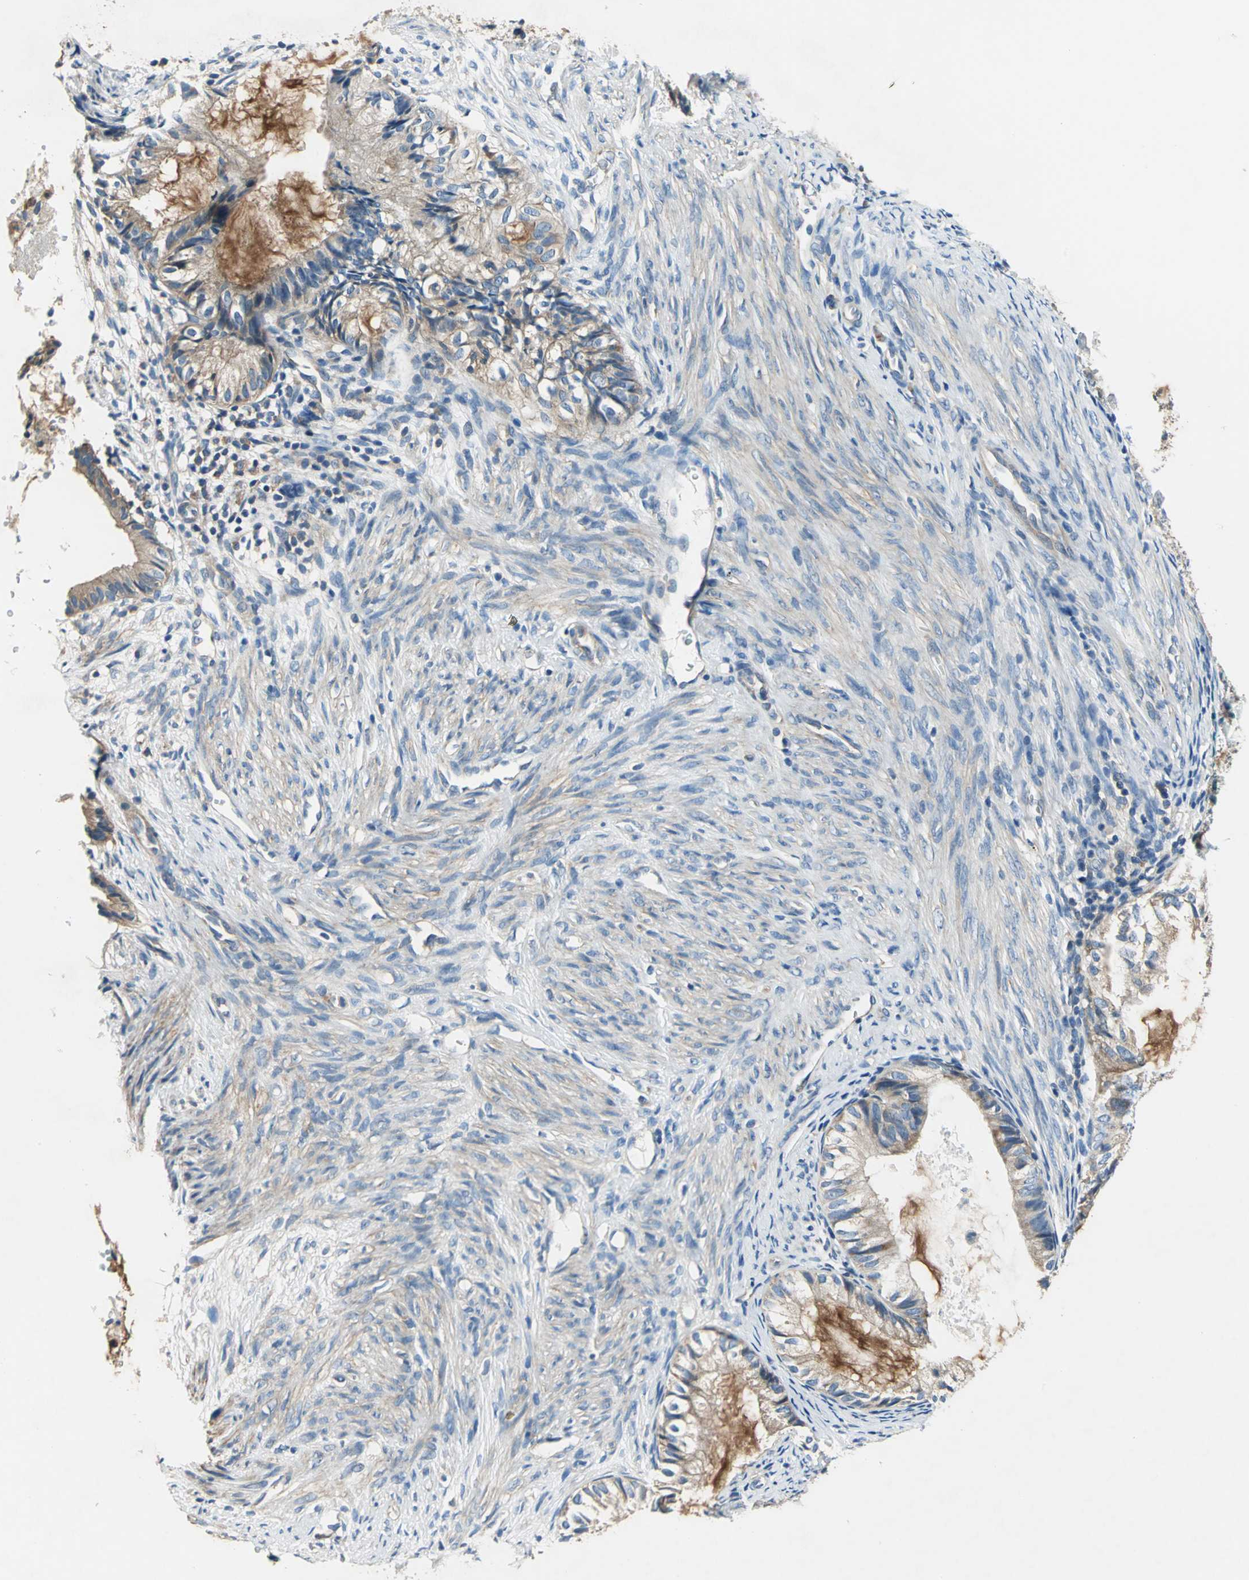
{"staining": {"intensity": "weak", "quantity": "25%-75%", "location": "cytoplasmic/membranous"}, "tissue": "cervical cancer", "cell_type": "Tumor cells", "image_type": "cancer", "snomed": [{"axis": "morphology", "description": "Normal tissue, NOS"}, {"axis": "morphology", "description": "Adenocarcinoma, NOS"}, {"axis": "topography", "description": "Cervix"}, {"axis": "topography", "description": "Endometrium"}], "caption": "Cervical cancer (adenocarcinoma) stained with DAB immunohistochemistry (IHC) reveals low levels of weak cytoplasmic/membranous expression in about 25%-75% of tumor cells.", "gene": "DDX3Y", "patient": {"sex": "female", "age": 86}}